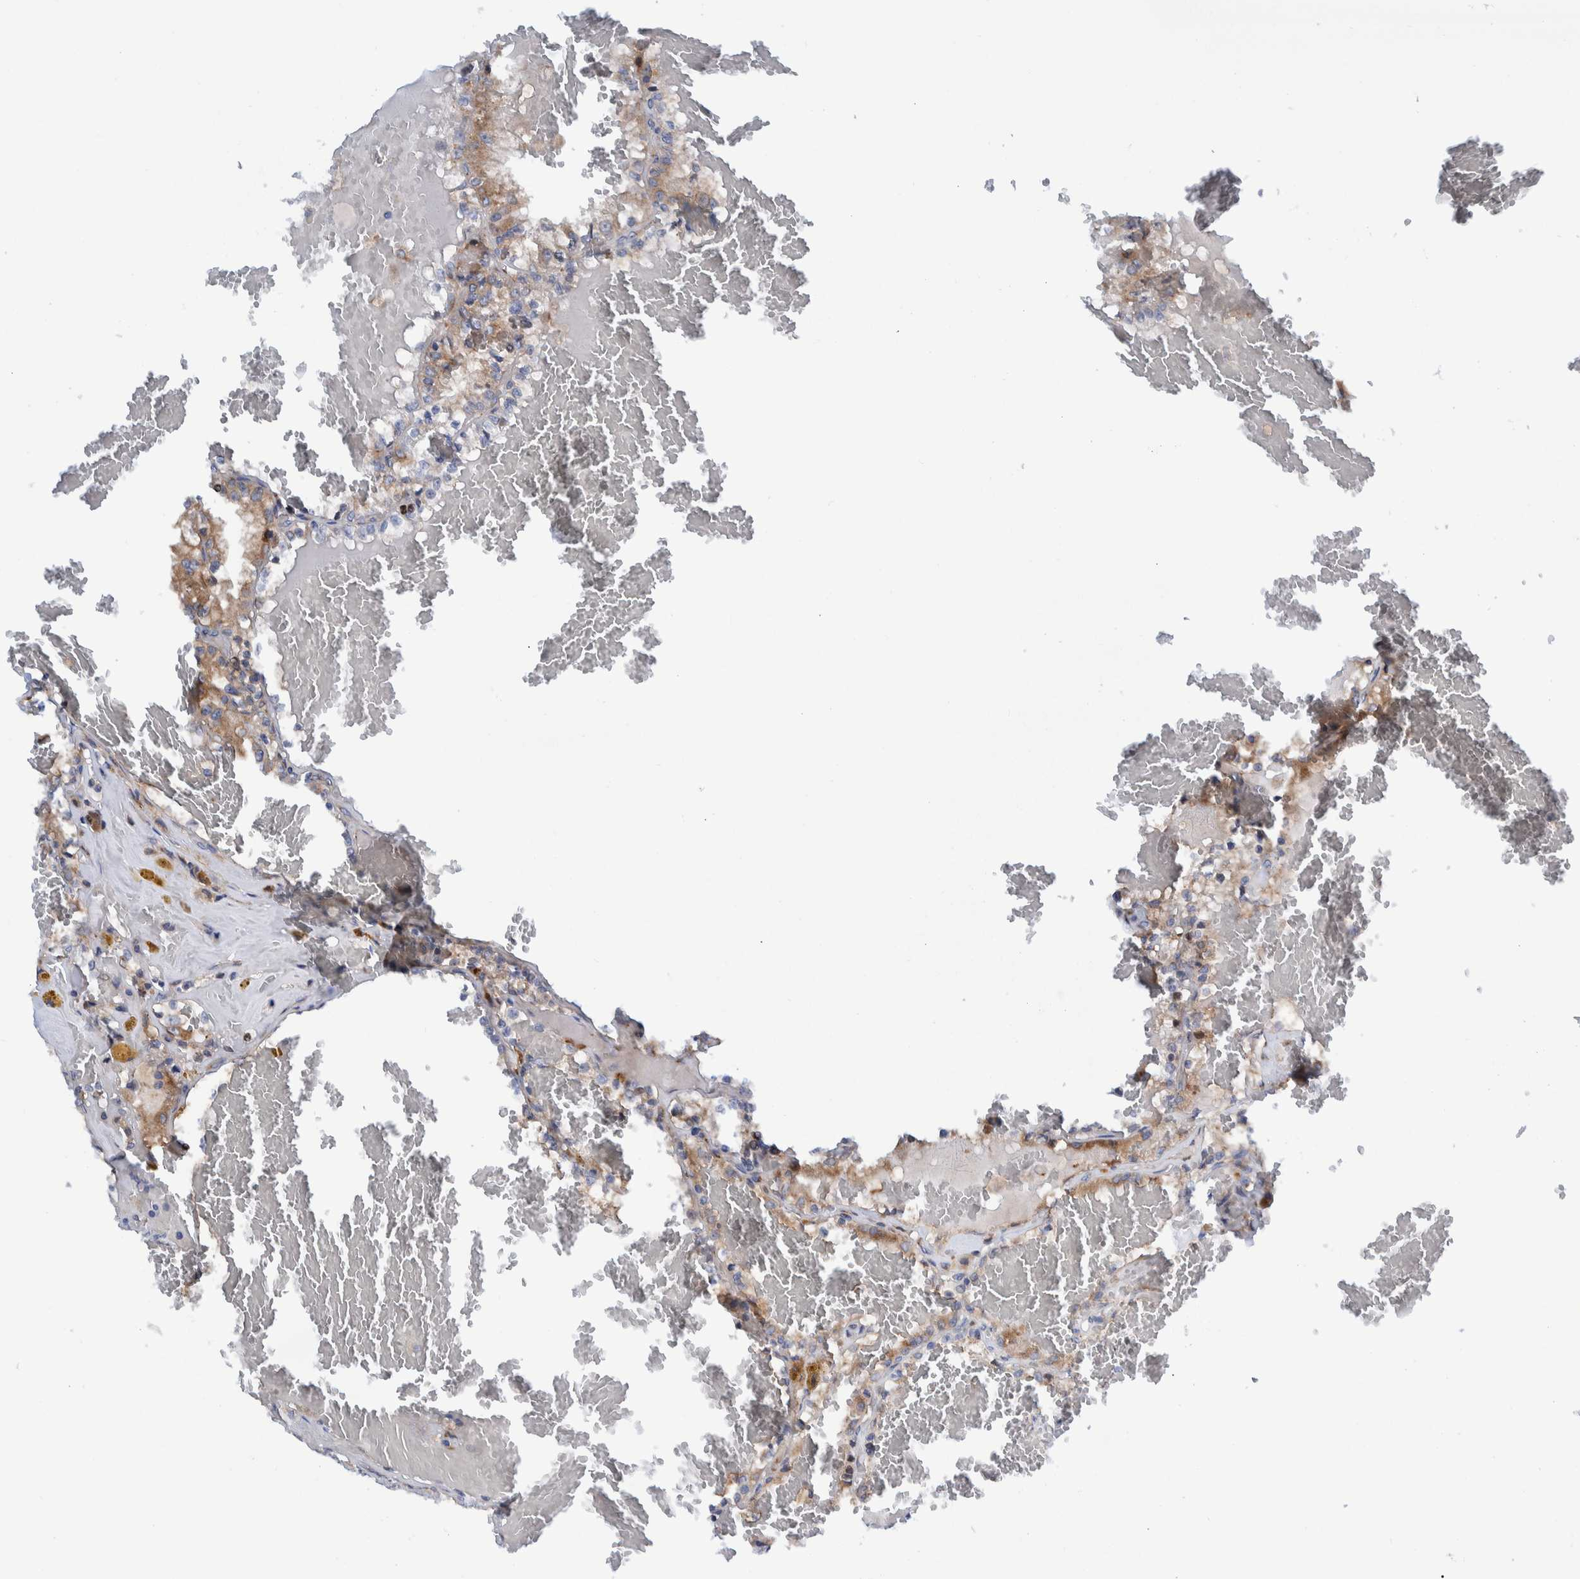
{"staining": {"intensity": "moderate", "quantity": "25%-75%", "location": "cytoplasmic/membranous"}, "tissue": "renal cancer", "cell_type": "Tumor cells", "image_type": "cancer", "snomed": [{"axis": "morphology", "description": "Adenocarcinoma, NOS"}, {"axis": "topography", "description": "Kidney"}], "caption": "High-power microscopy captured an immunohistochemistry (IHC) micrograph of adenocarcinoma (renal), revealing moderate cytoplasmic/membranous staining in approximately 25%-75% of tumor cells.", "gene": "TRIM58", "patient": {"sex": "female", "age": 56}}